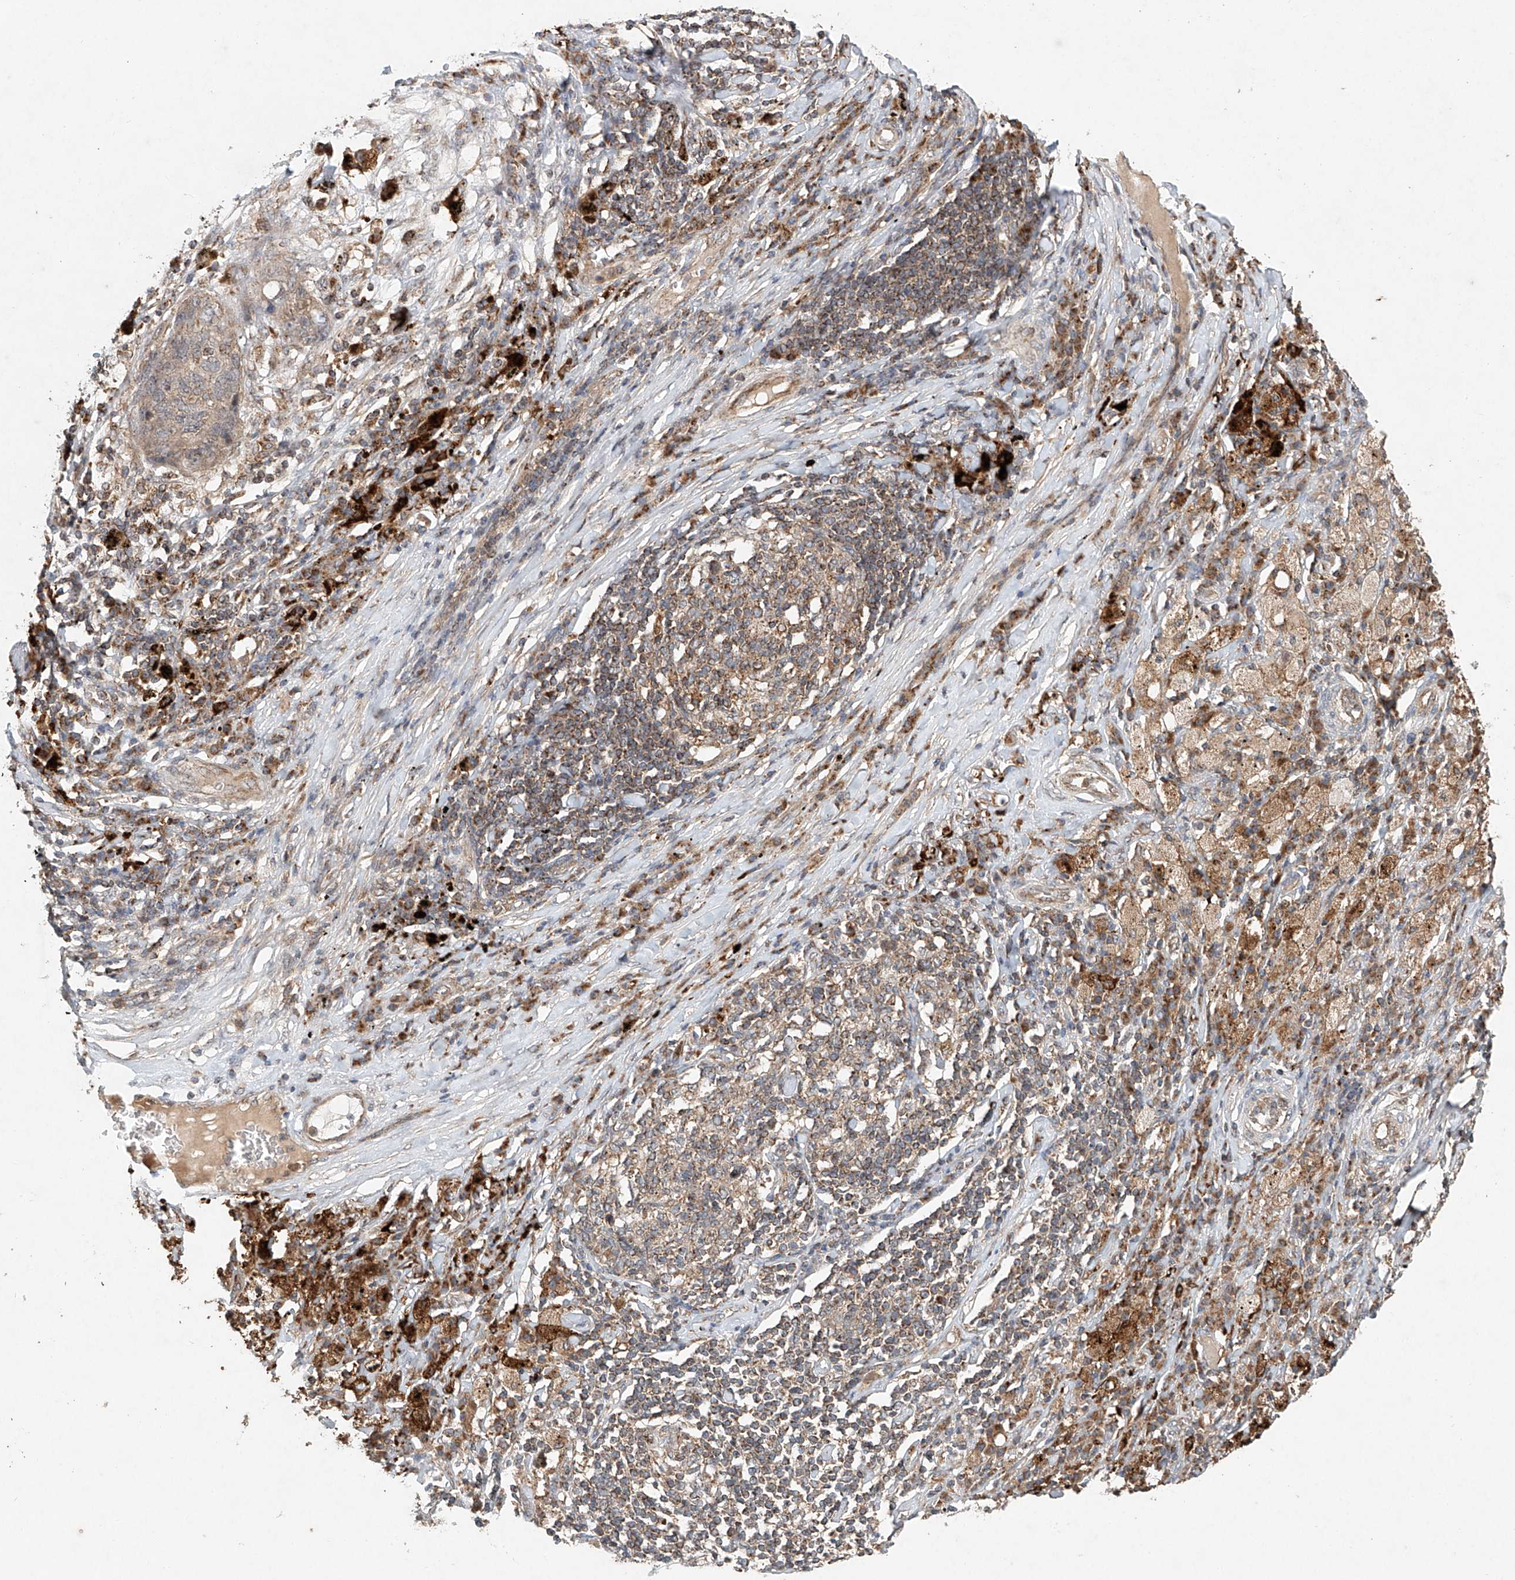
{"staining": {"intensity": "weak", "quantity": ">75%", "location": "cytoplasmic/membranous"}, "tissue": "lung cancer", "cell_type": "Tumor cells", "image_type": "cancer", "snomed": [{"axis": "morphology", "description": "Squamous cell carcinoma, NOS"}, {"axis": "topography", "description": "Lung"}], "caption": "Protein expression by immunohistochemistry (IHC) reveals weak cytoplasmic/membranous staining in approximately >75% of tumor cells in lung cancer (squamous cell carcinoma).", "gene": "DCAF11", "patient": {"sex": "female", "age": 63}}